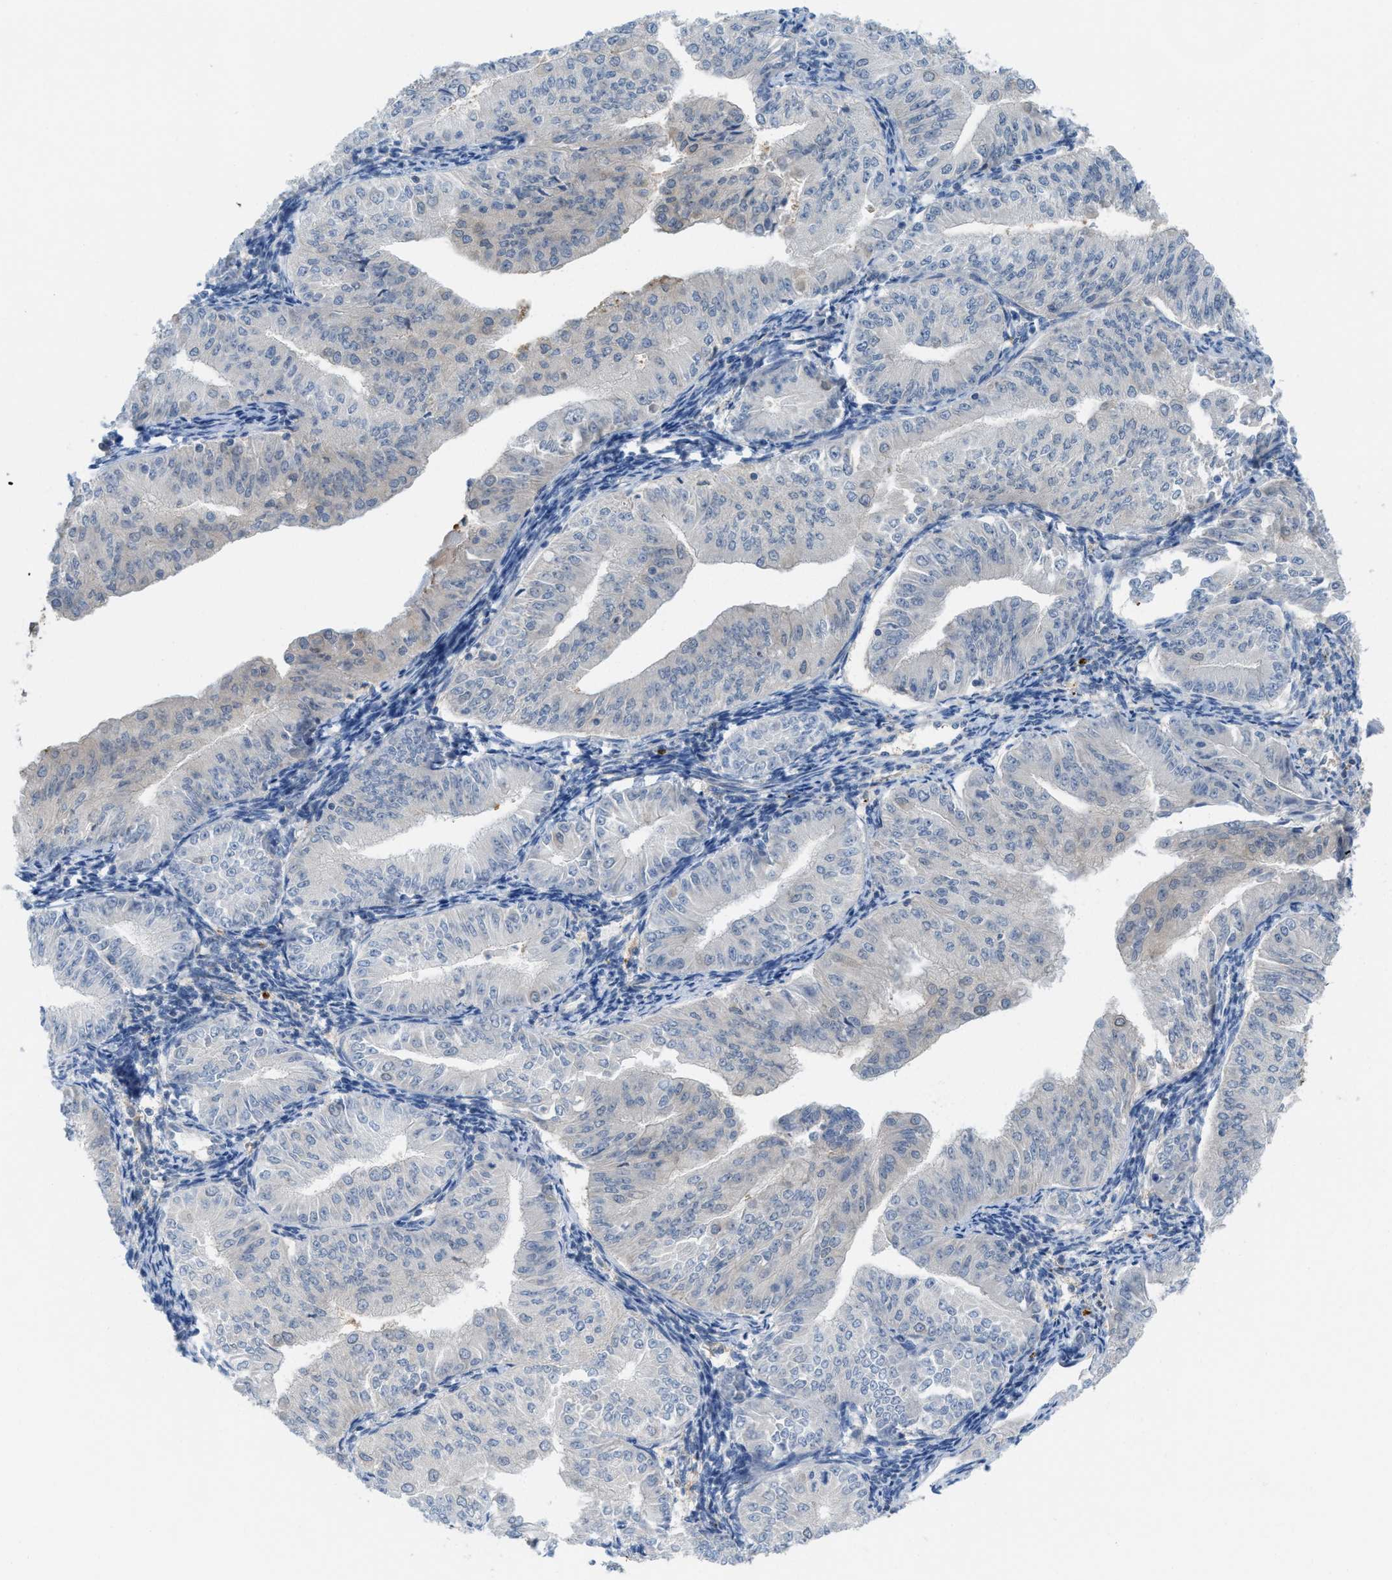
{"staining": {"intensity": "negative", "quantity": "none", "location": "none"}, "tissue": "endometrial cancer", "cell_type": "Tumor cells", "image_type": "cancer", "snomed": [{"axis": "morphology", "description": "Normal tissue, NOS"}, {"axis": "morphology", "description": "Adenocarcinoma, NOS"}, {"axis": "topography", "description": "Endometrium"}], "caption": "Tumor cells show no significant staining in endometrial cancer (adenocarcinoma).", "gene": "CSTB", "patient": {"sex": "female", "age": 53}}